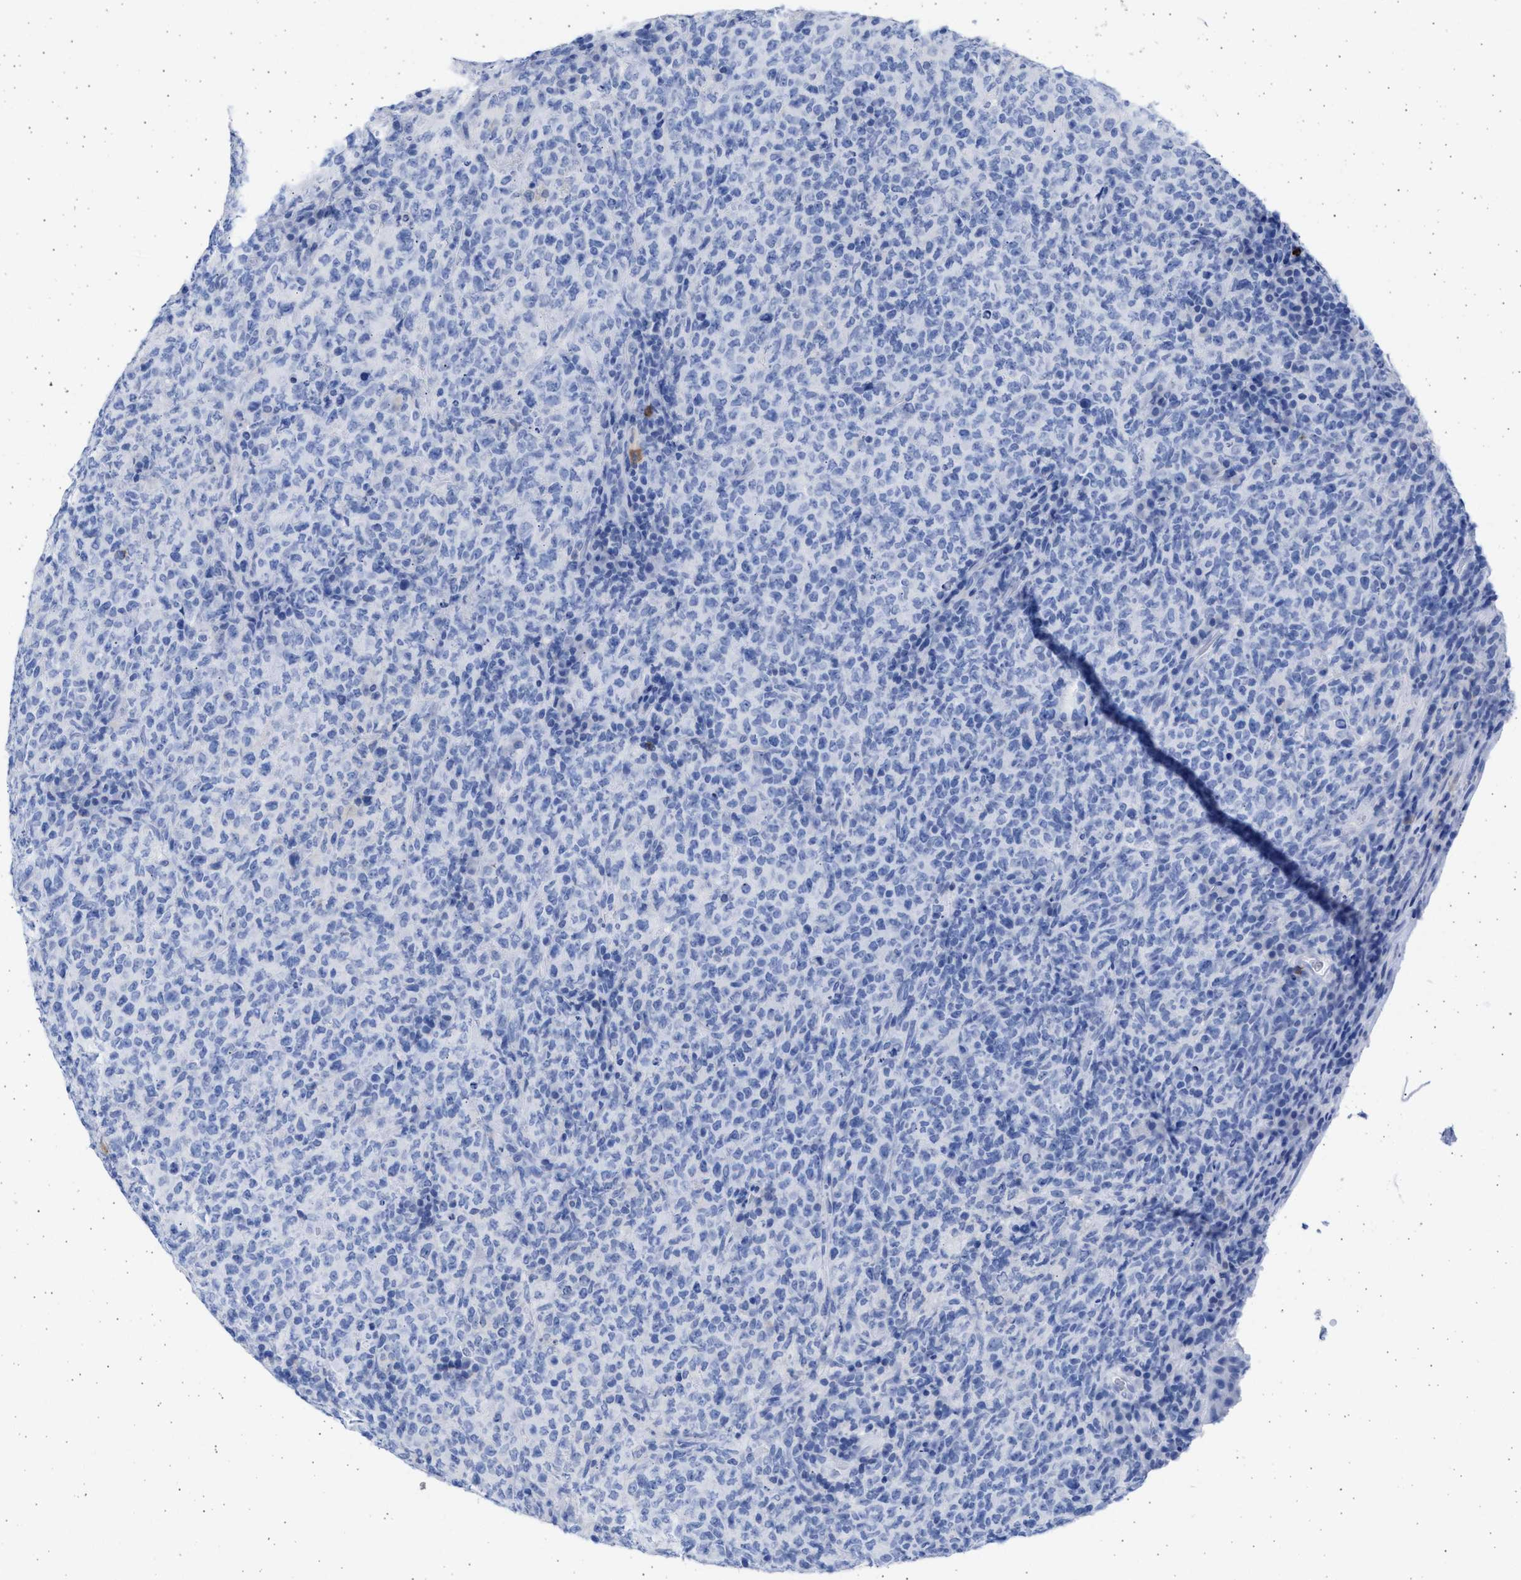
{"staining": {"intensity": "negative", "quantity": "none", "location": "none"}, "tissue": "lymphoma", "cell_type": "Tumor cells", "image_type": "cancer", "snomed": [{"axis": "morphology", "description": "Malignant lymphoma, non-Hodgkin's type, High grade"}, {"axis": "topography", "description": "Tonsil"}], "caption": "IHC of lymphoma shows no staining in tumor cells.", "gene": "ALDOC", "patient": {"sex": "female", "age": 36}}